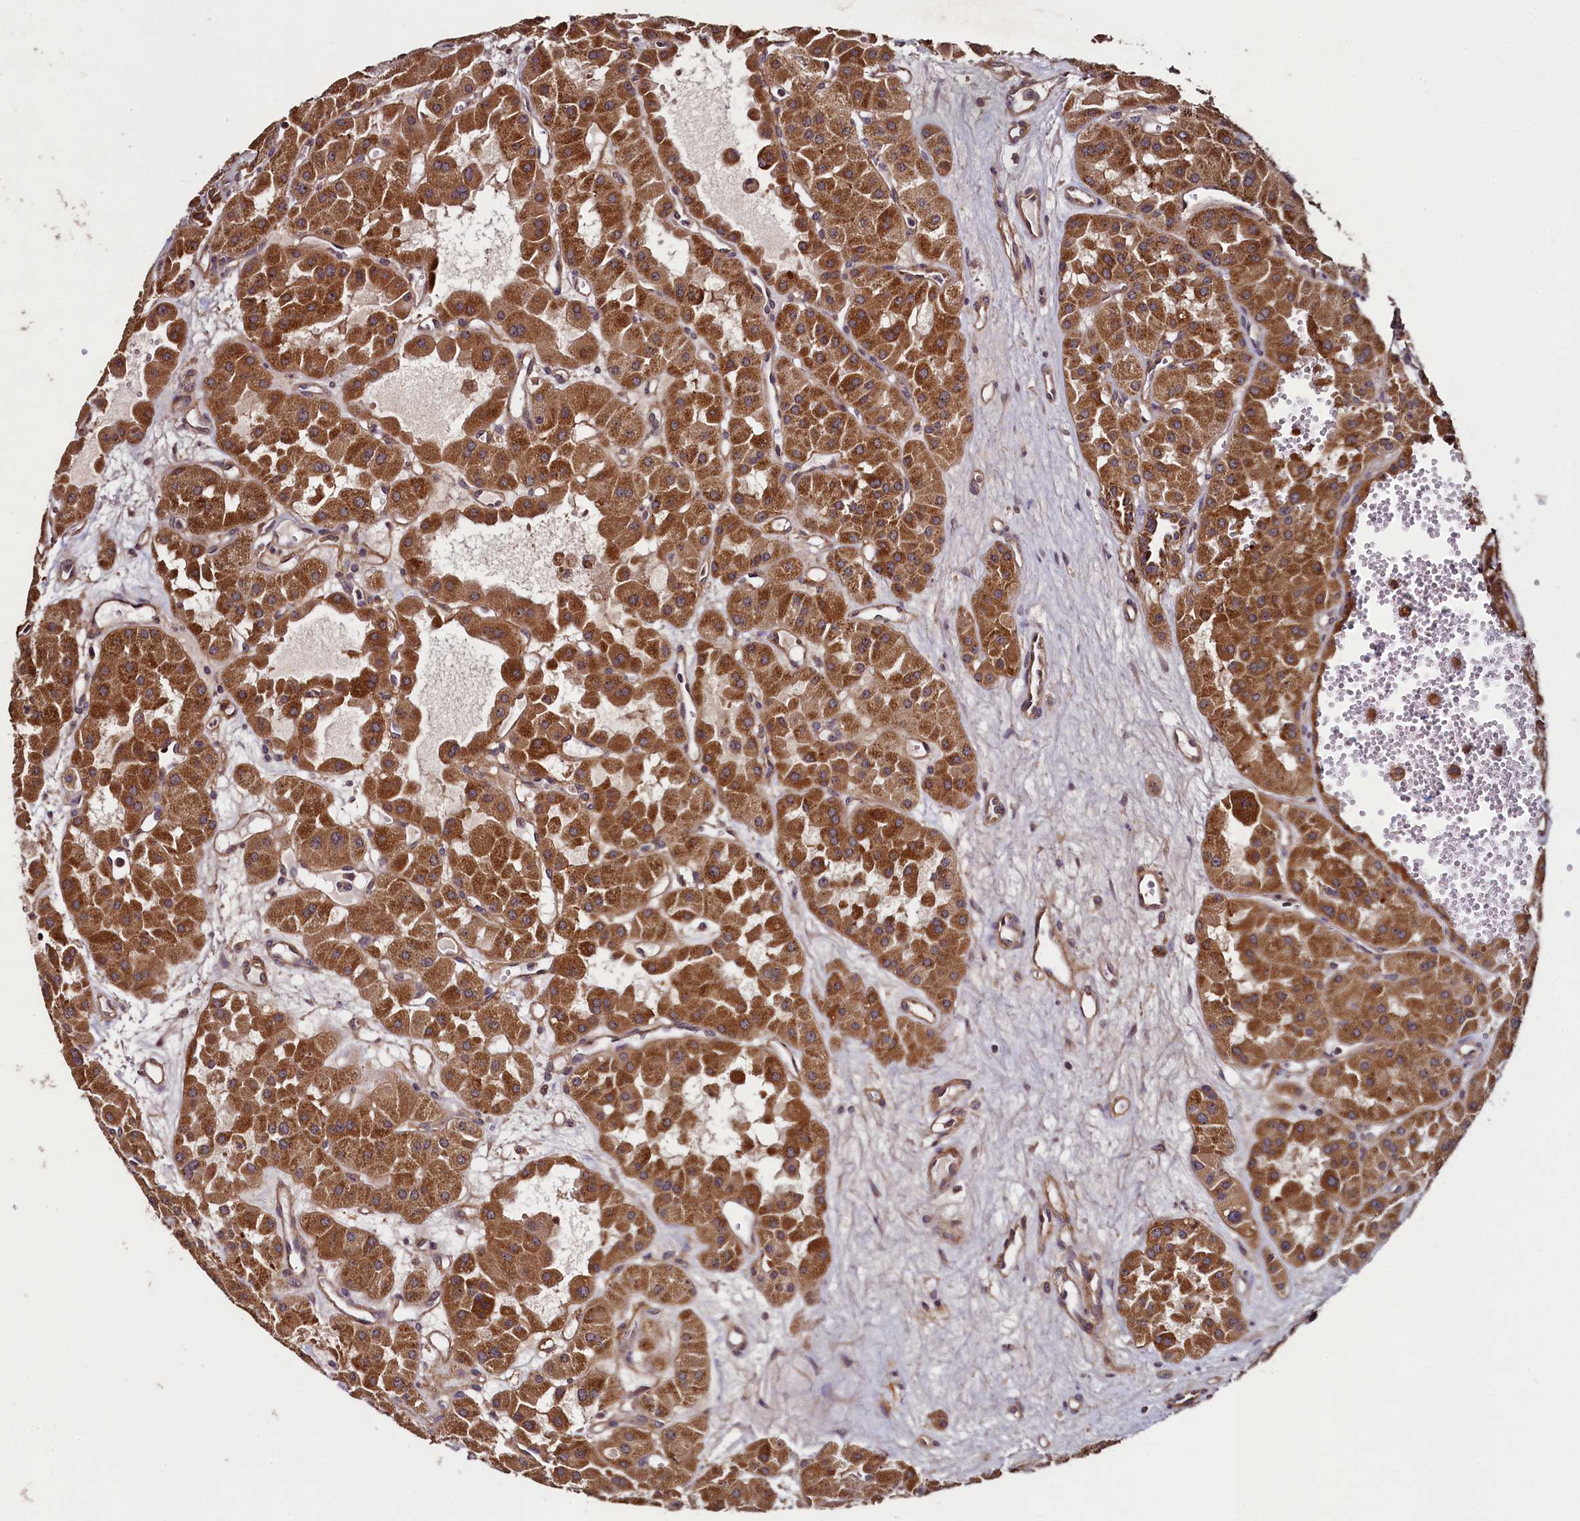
{"staining": {"intensity": "strong", "quantity": ">75%", "location": "cytoplasmic/membranous"}, "tissue": "renal cancer", "cell_type": "Tumor cells", "image_type": "cancer", "snomed": [{"axis": "morphology", "description": "Carcinoma, NOS"}, {"axis": "topography", "description": "Kidney"}], "caption": "About >75% of tumor cells in renal cancer (carcinoma) demonstrate strong cytoplasmic/membranous protein staining as visualized by brown immunohistochemical staining.", "gene": "RBFA", "patient": {"sex": "female", "age": 75}}